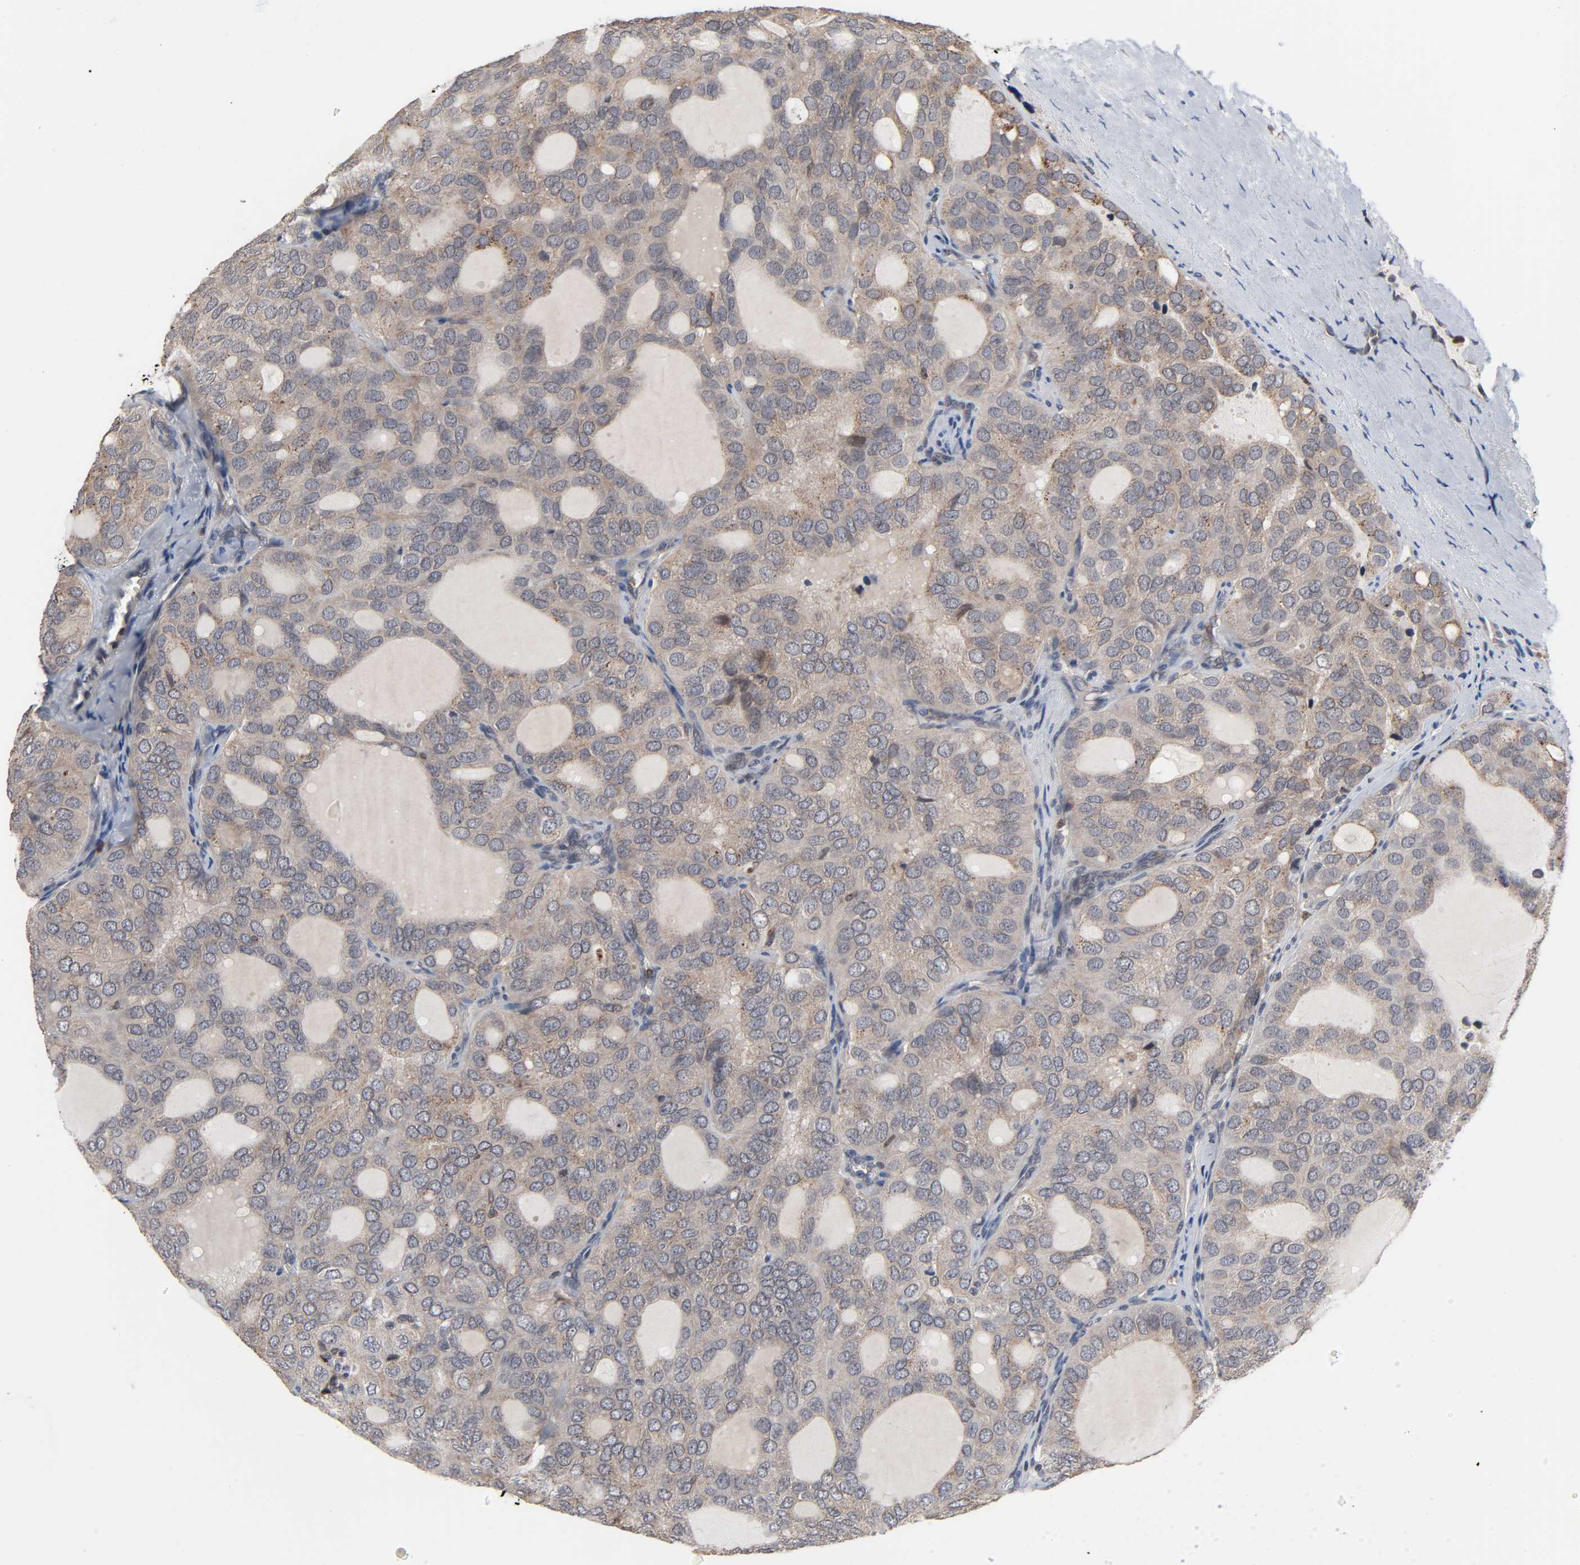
{"staining": {"intensity": "weak", "quantity": ">75%", "location": "cytoplasmic/membranous"}, "tissue": "thyroid cancer", "cell_type": "Tumor cells", "image_type": "cancer", "snomed": [{"axis": "morphology", "description": "Follicular adenoma carcinoma, NOS"}, {"axis": "topography", "description": "Thyroid gland"}], "caption": "Tumor cells exhibit low levels of weak cytoplasmic/membranous positivity in approximately >75% of cells in thyroid cancer. The staining was performed using DAB (3,3'-diaminobenzidine) to visualize the protein expression in brown, while the nuclei were stained in blue with hematoxylin (Magnification: 20x).", "gene": "CCDC175", "patient": {"sex": "male", "age": 75}}